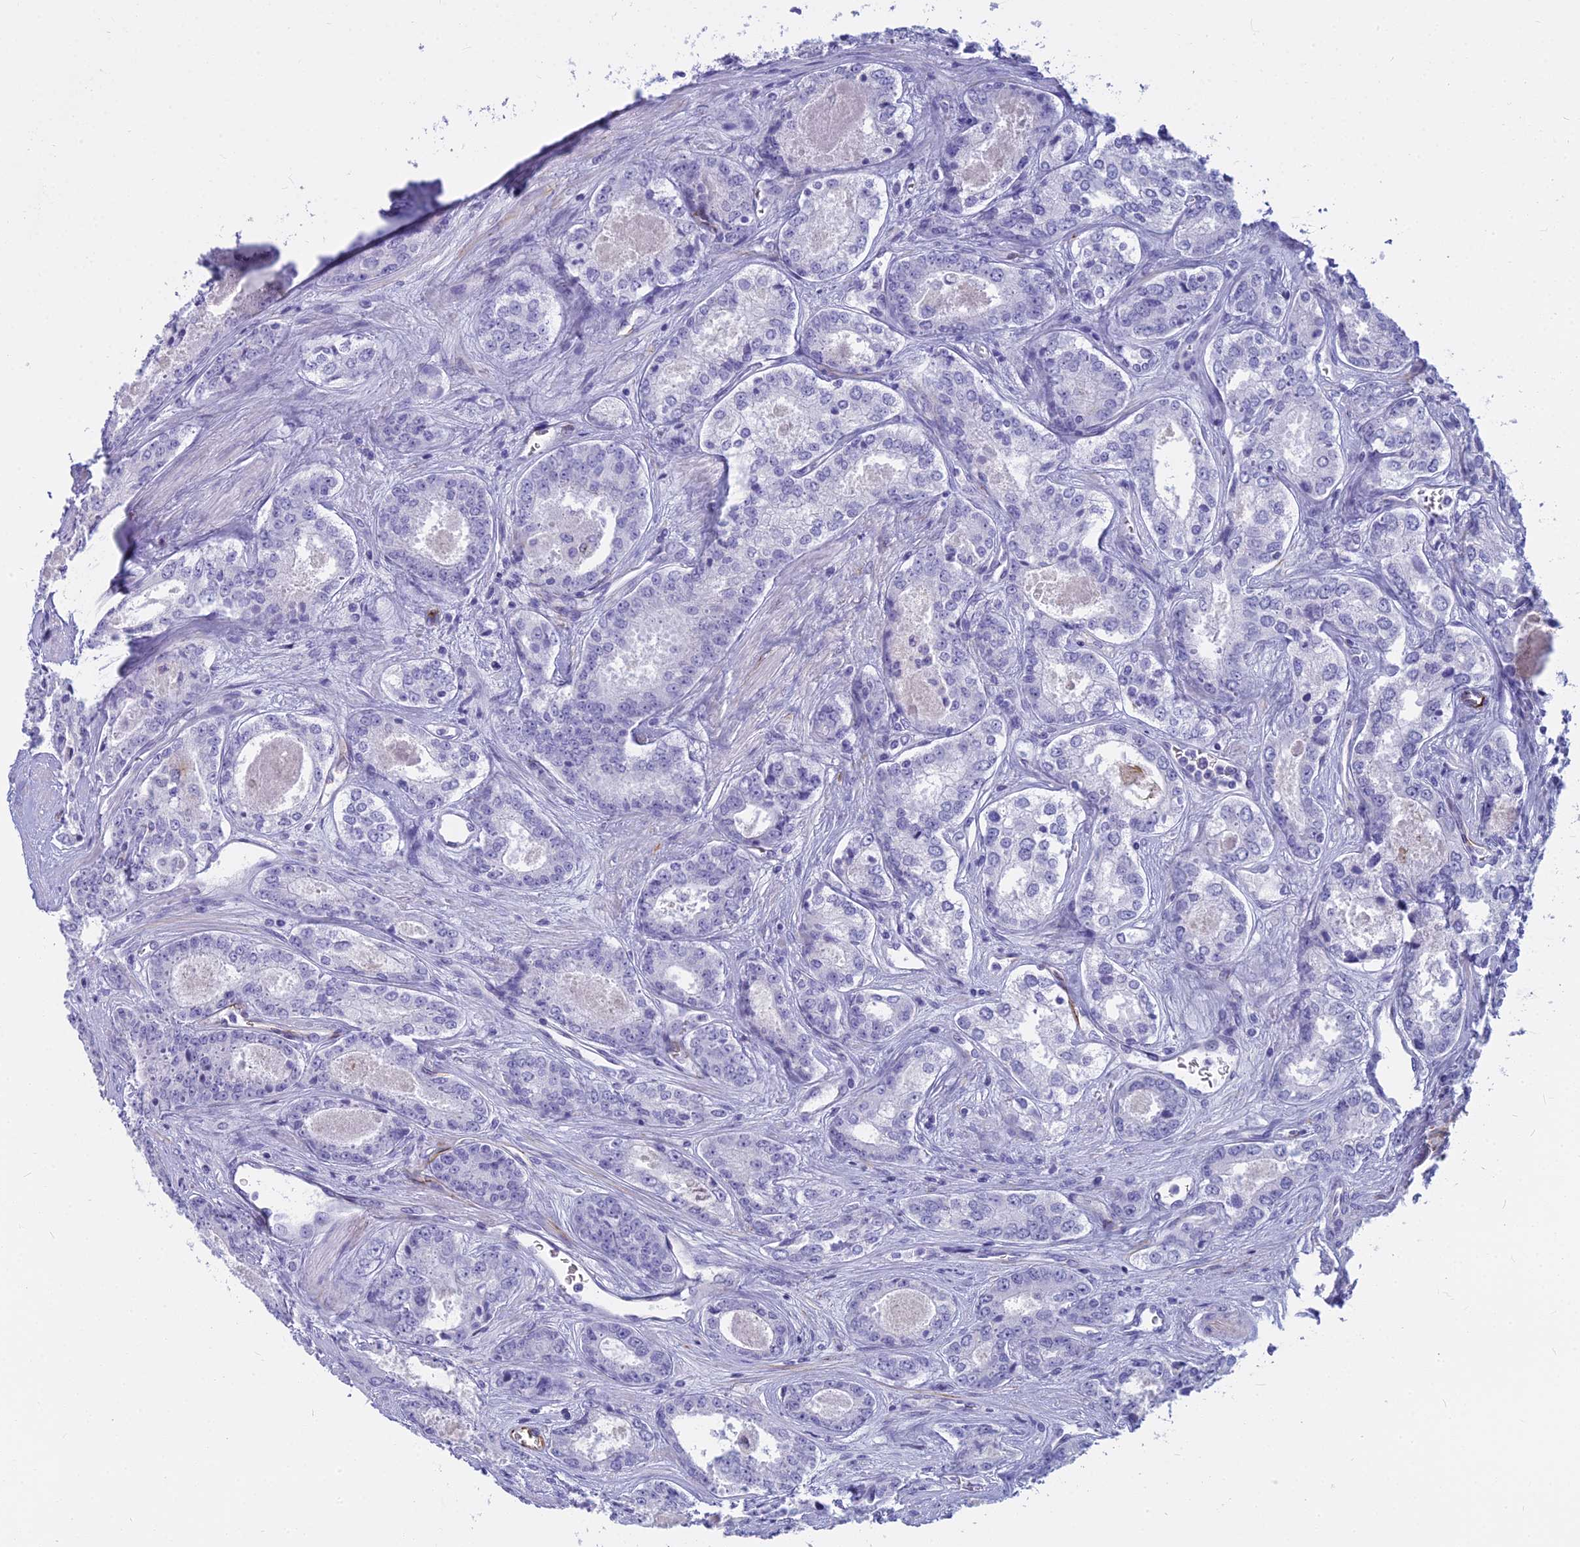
{"staining": {"intensity": "negative", "quantity": "none", "location": "none"}, "tissue": "prostate cancer", "cell_type": "Tumor cells", "image_type": "cancer", "snomed": [{"axis": "morphology", "description": "Adenocarcinoma, Low grade"}, {"axis": "topography", "description": "Prostate"}], "caption": "Micrograph shows no protein staining in tumor cells of low-grade adenocarcinoma (prostate) tissue.", "gene": "EVI2A", "patient": {"sex": "male", "age": 68}}